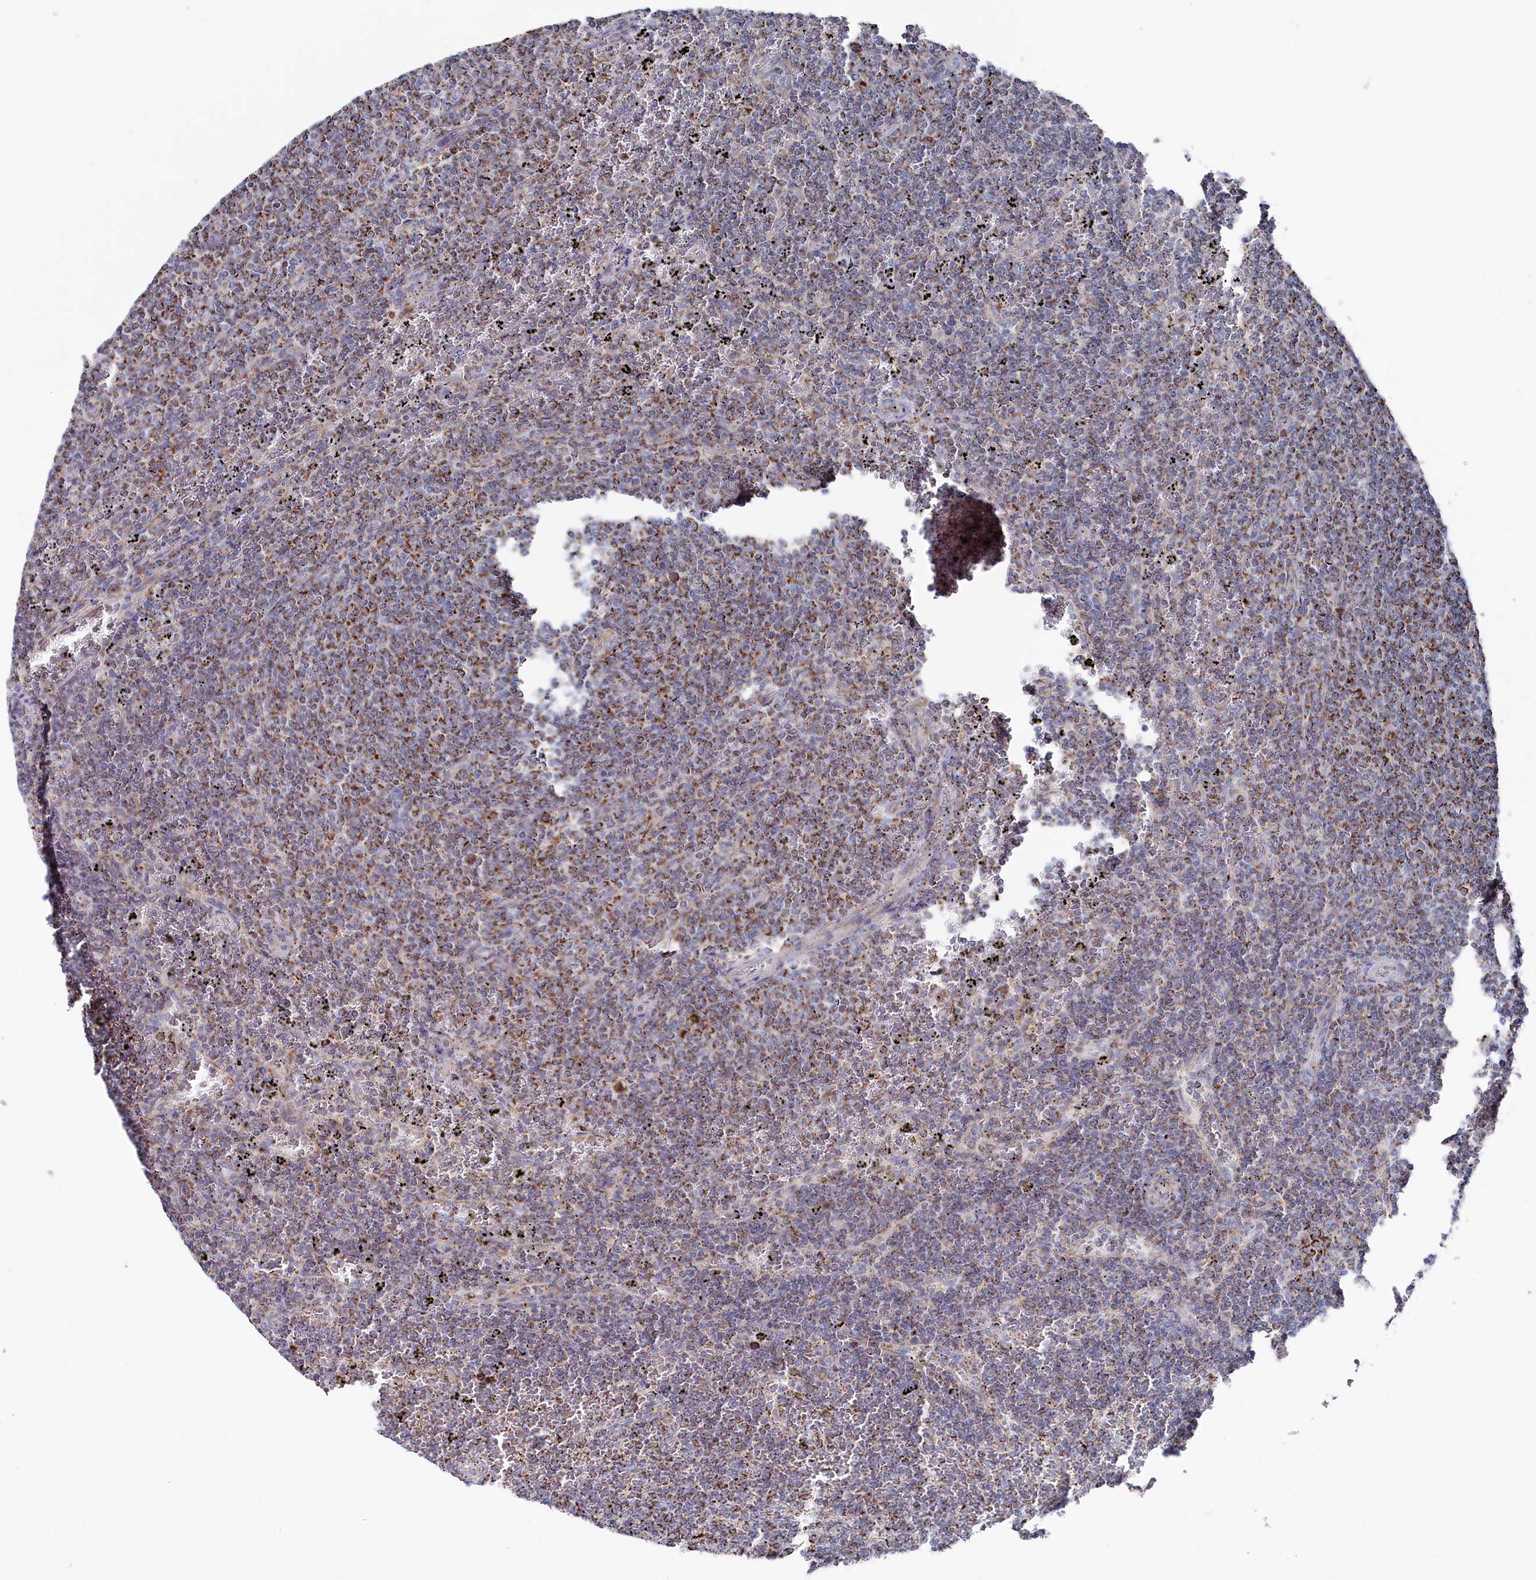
{"staining": {"intensity": "moderate", "quantity": ">75%", "location": "cytoplasmic/membranous"}, "tissue": "lymphoma", "cell_type": "Tumor cells", "image_type": "cancer", "snomed": [{"axis": "morphology", "description": "Malignant lymphoma, non-Hodgkin's type, Low grade"}, {"axis": "topography", "description": "Spleen"}], "caption": "Brown immunohistochemical staining in lymphoma exhibits moderate cytoplasmic/membranous staining in approximately >75% of tumor cells. The staining was performed using DAB (3,3'-diaminobenzidine) to visualize the protein expression in brown, while the nuclei were stained in blue with hematoxylin (Magnification: 20x).", "gene": "GLS2", "patient": {"sex": "female", "age": 50}}